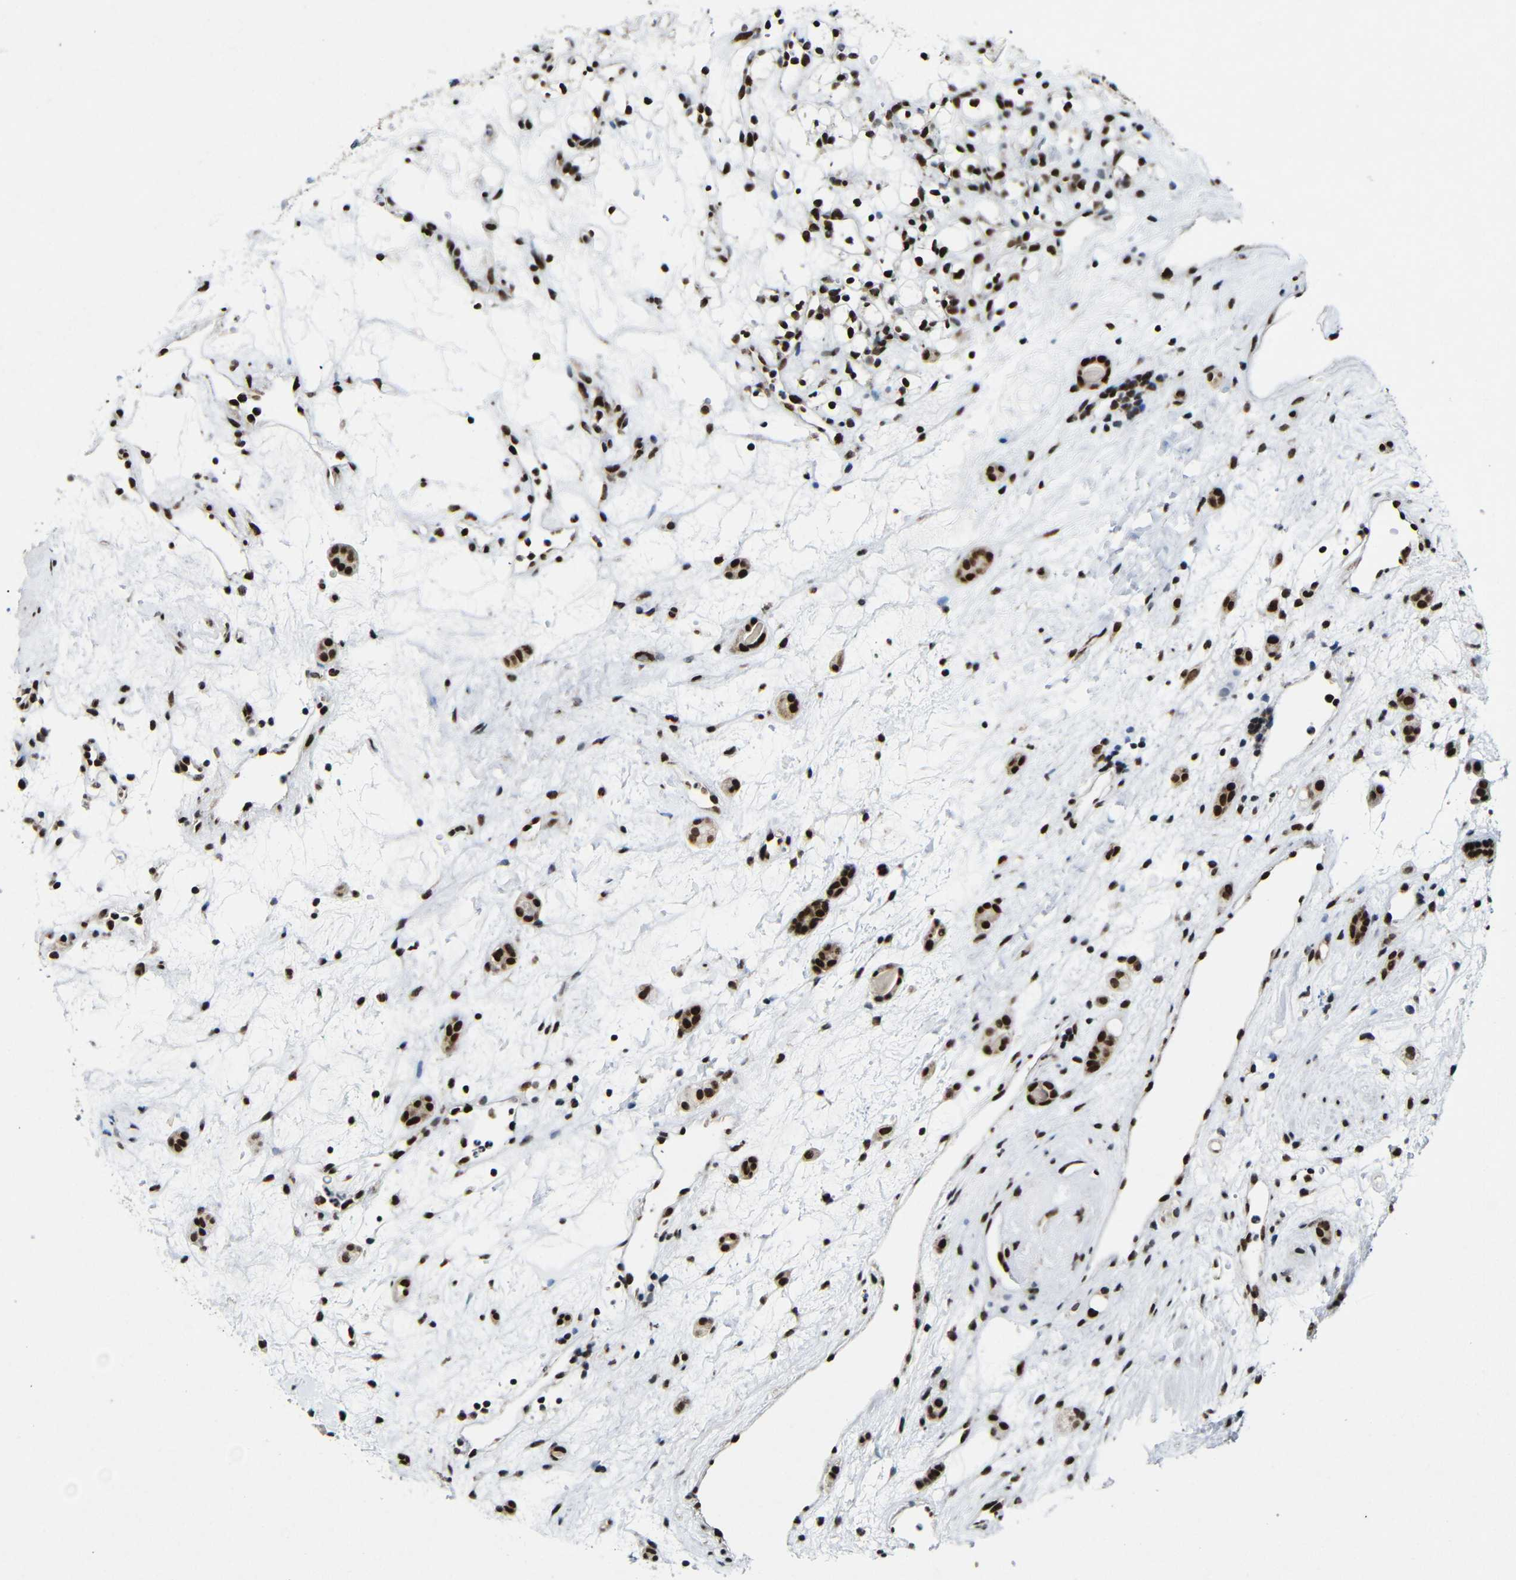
{"staining": {"intensity": "strong", "quantity": ">75%", "location": "nuclear"}, "tissue": "renal cancer", "cell_type": "Tumor cells", "image_type": "cancer", "snomed": [{"axis": "morphology", "description": "Adenocarcinoma, NOS"}, {"axis": "topography", "description": "Kidney"}], "caption": "Human renal adenocarcinoma stained for a protein (brown) displays strong nuclear positive staining in approximately >75% of tumor cells.", "gene": "PTBP1", "patient": {"sex": "female", "age": 60}}